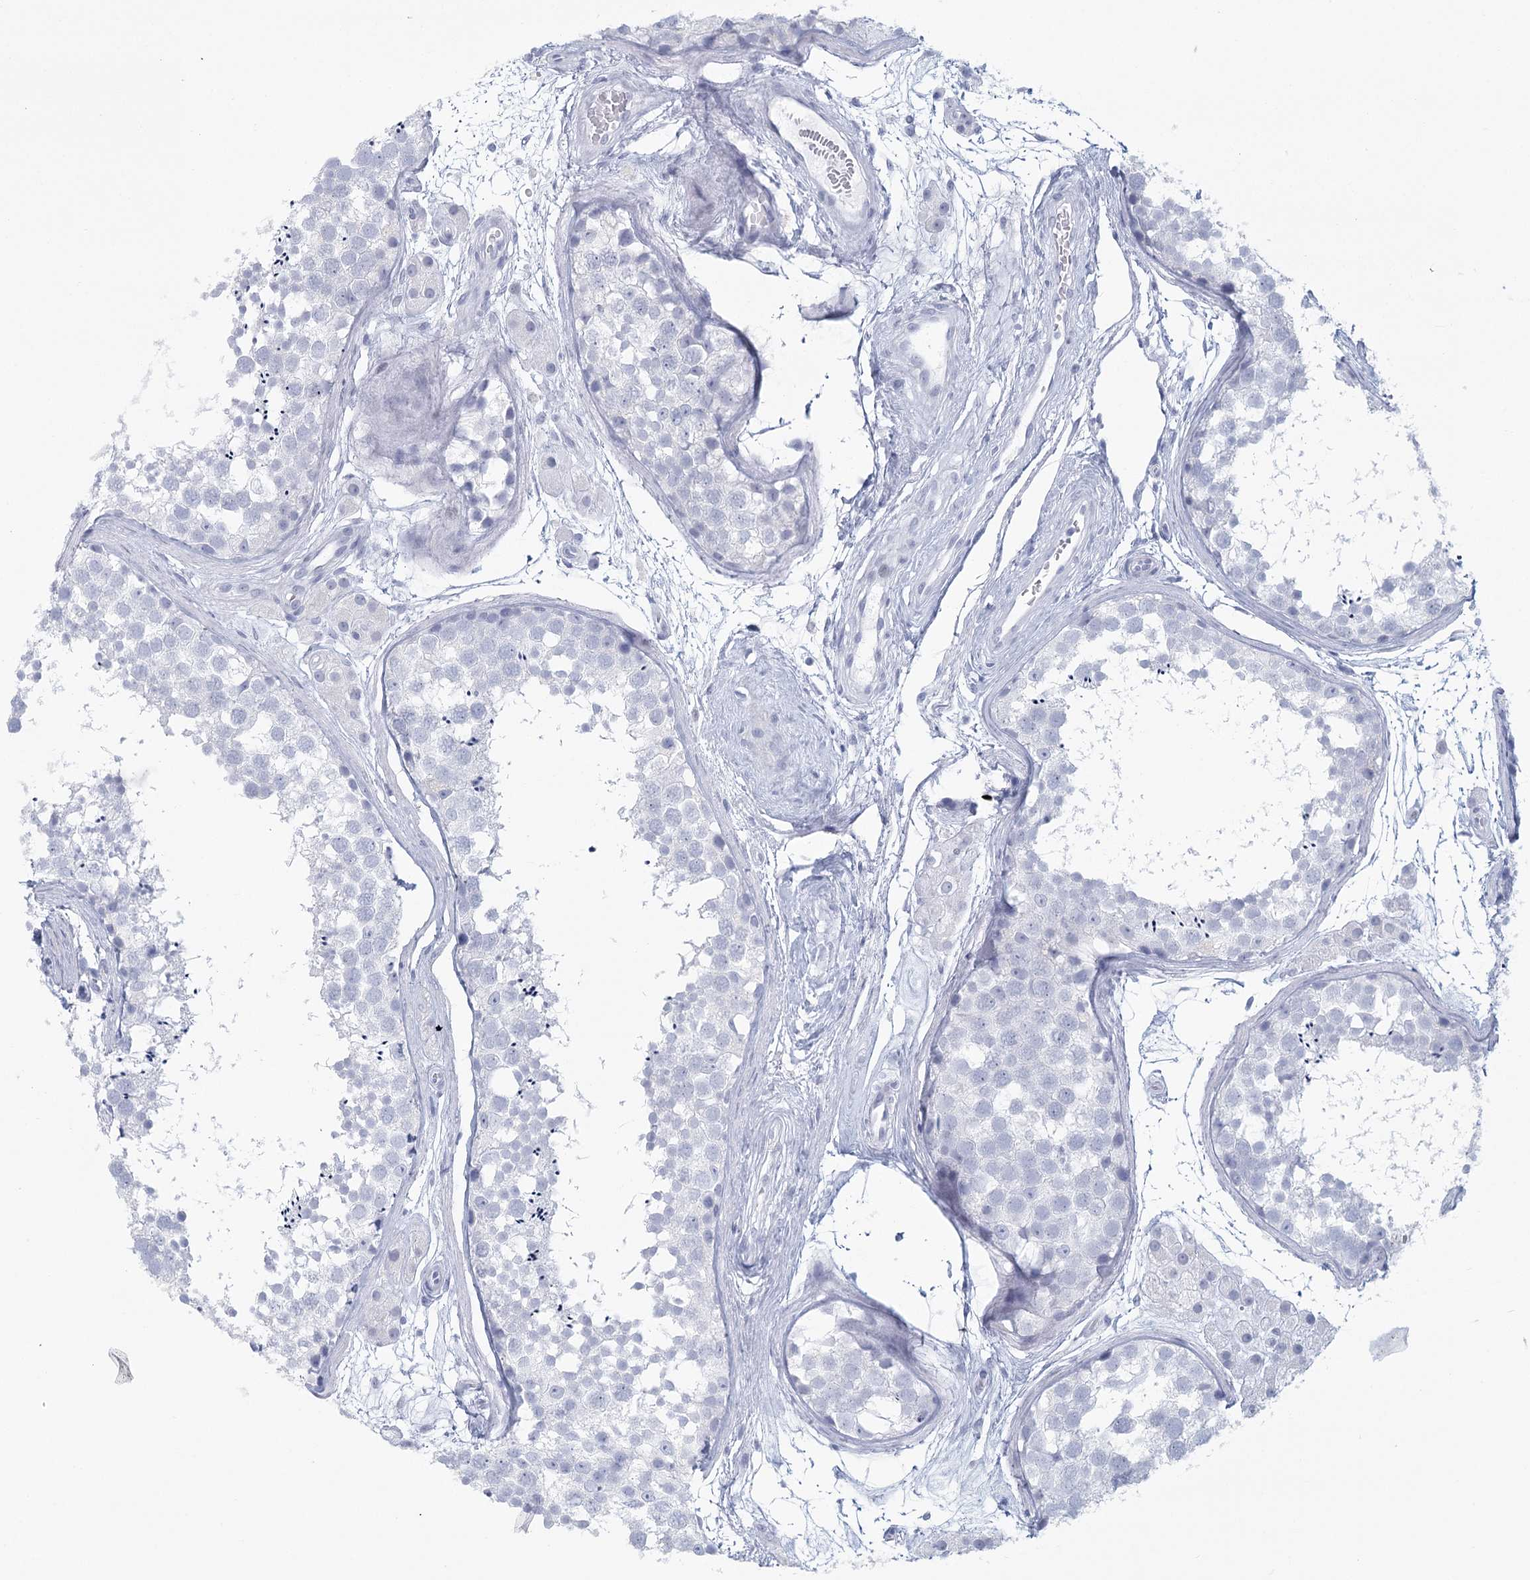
{"staining": {"intensity": "negative", "quantity": "none", "location": "none"}, "tissue": "testis", "cell_type": "Cells in seminiferous ducts", "image_type": "normal", "snomed": [{"axis": "morphology", "description": "Normal tissue, NOS"}, {"axis": "topography", "description": "Testis"}], "caption": "DAB (3,3'-diaminobenzidine) immunohistochemical staining of normal testis reveals no significant positivity in cells in seminiferous ducts.", "gene": "WNT8B", "patient": {"sex": "male", "age": 56}}